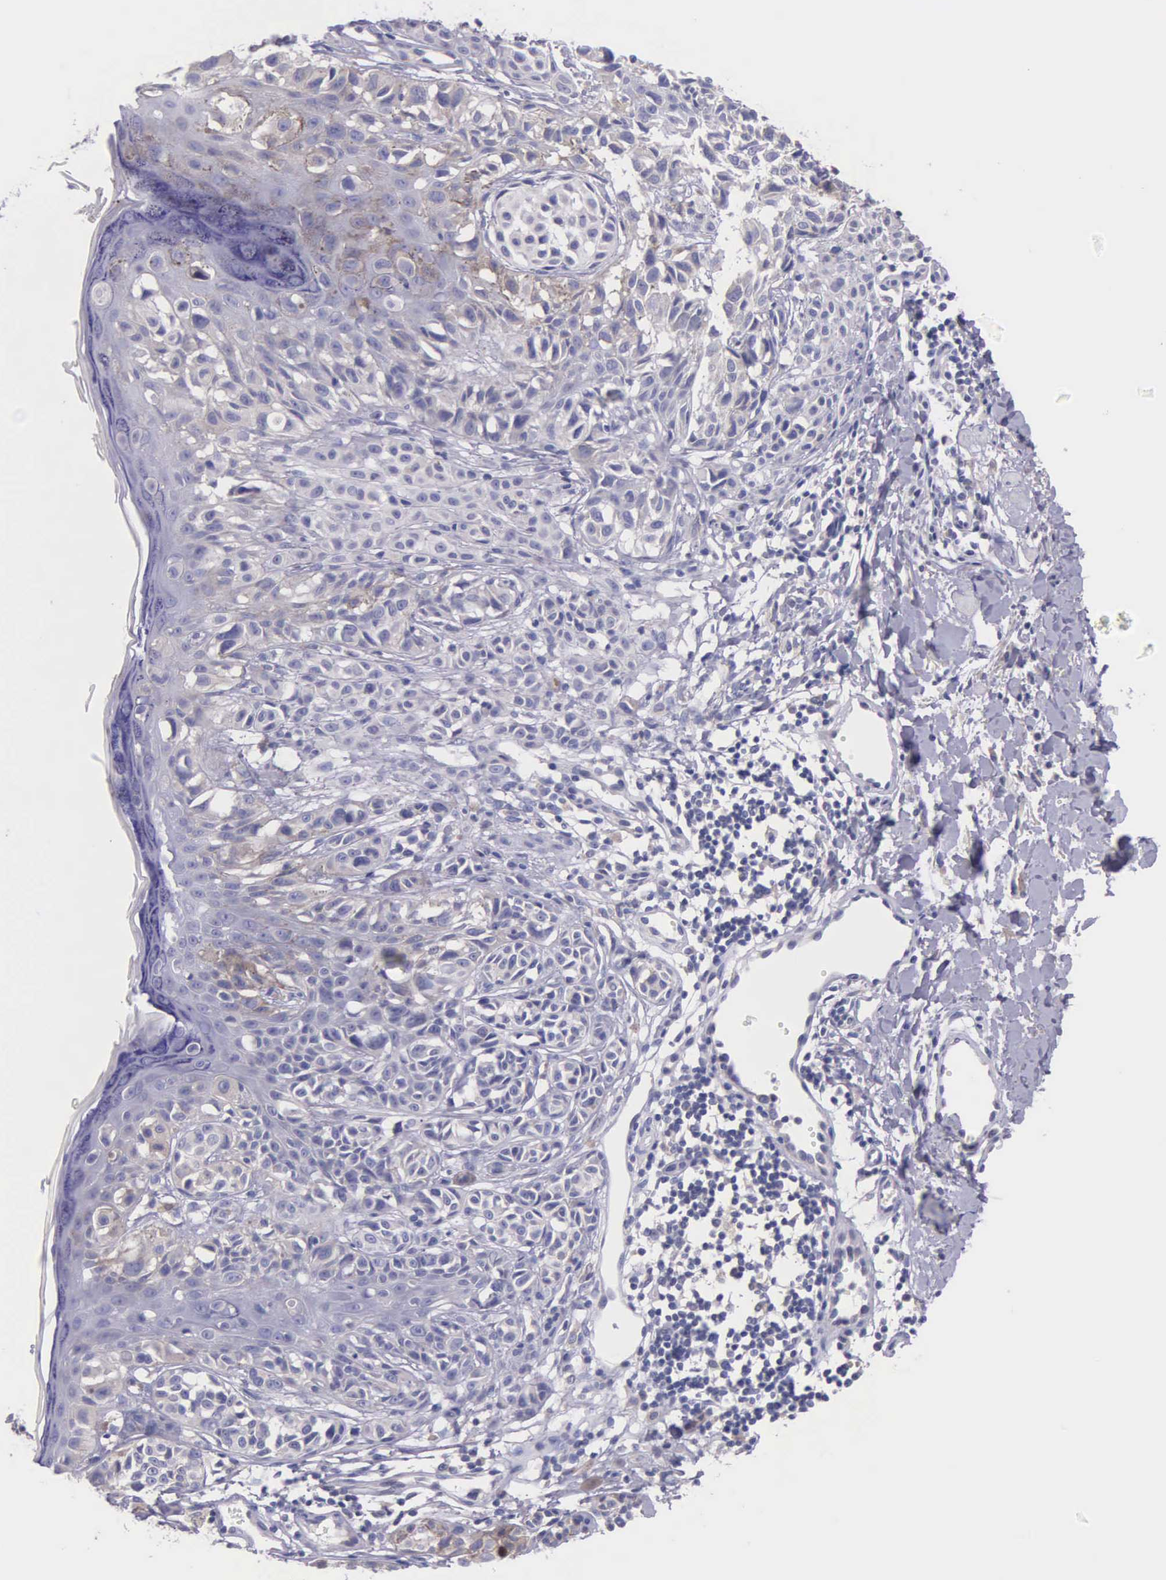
{"staining": {"intensity": "negative", "quantity": "none", "location": "none"}, "tissue": "melanoma", "cell_type": "Tumor cells", "image_type": "cancer", "snomed": [{"axis": "morphology", "description": "Malignant melanoma, NOS"}, {"axis": "topography", "description": "Skin"}], "caption": "Immunohistochemical staining of human malignant melanoma demonstrates no significant expression in tumor cells.", "gene": "MIA2", "patient": {"sex": "male", "age": 40}}